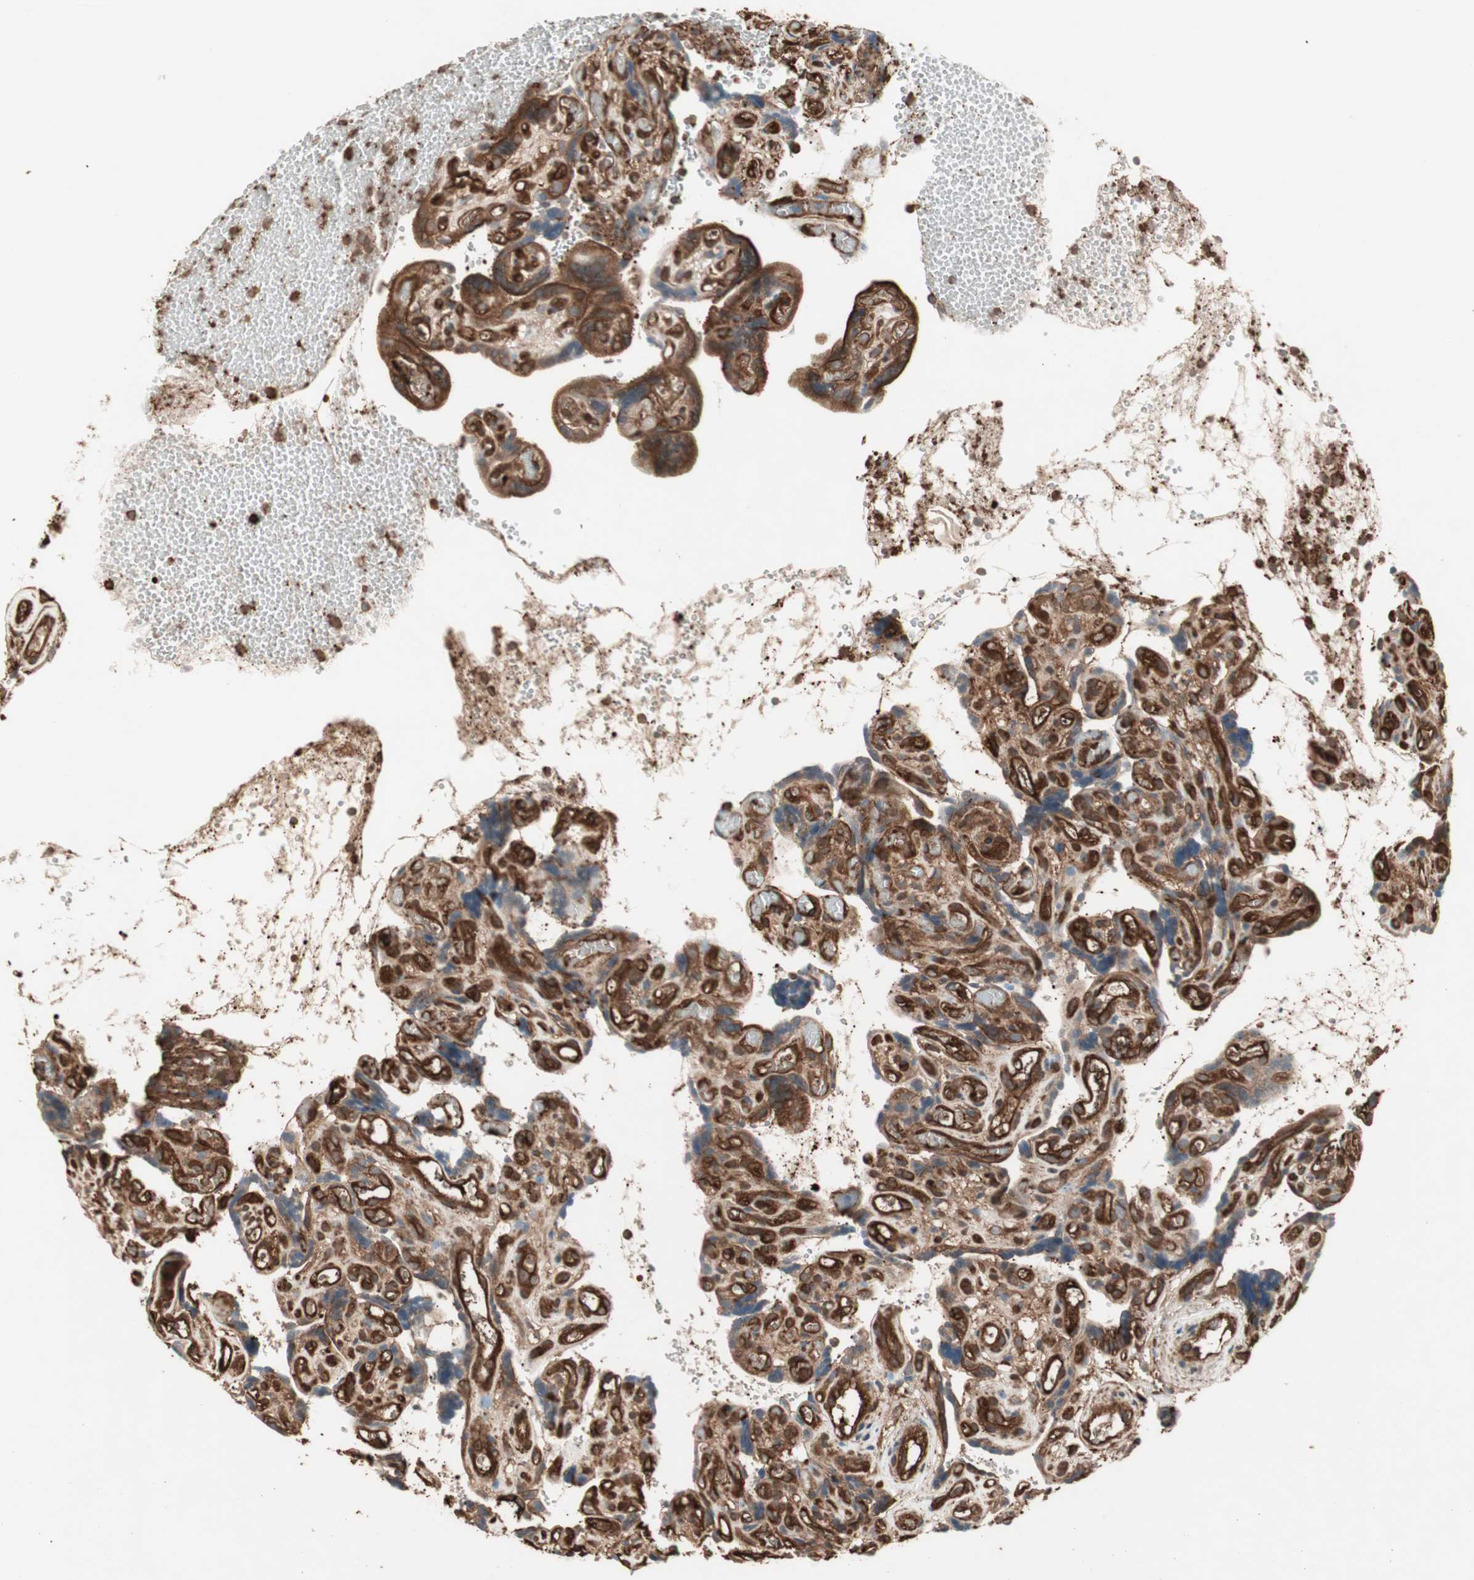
{"staining": {"intensity": "strong", "quantity": ">75%", "location": "cytoplasmic/membranous"}, "tissue": "placenta", "cell_type": "Decidual cells", "image_type": "normal", "snomed": [{"axis": "morphology", "description": "Normal tissue, NOS"}, {"axis": "topography", "description": "Placenta"}], "caption": "Decidual cells show strong cytoplasmic/membranous expression in about >75% of cells in unremarkable placenta. (DAB (3,3'-diaminobenzidine) IHC, brown staining for protein, blue staining for nuclei).", "gene": "TCP11L1", "patient": {"sex": "female", "age": 30}}